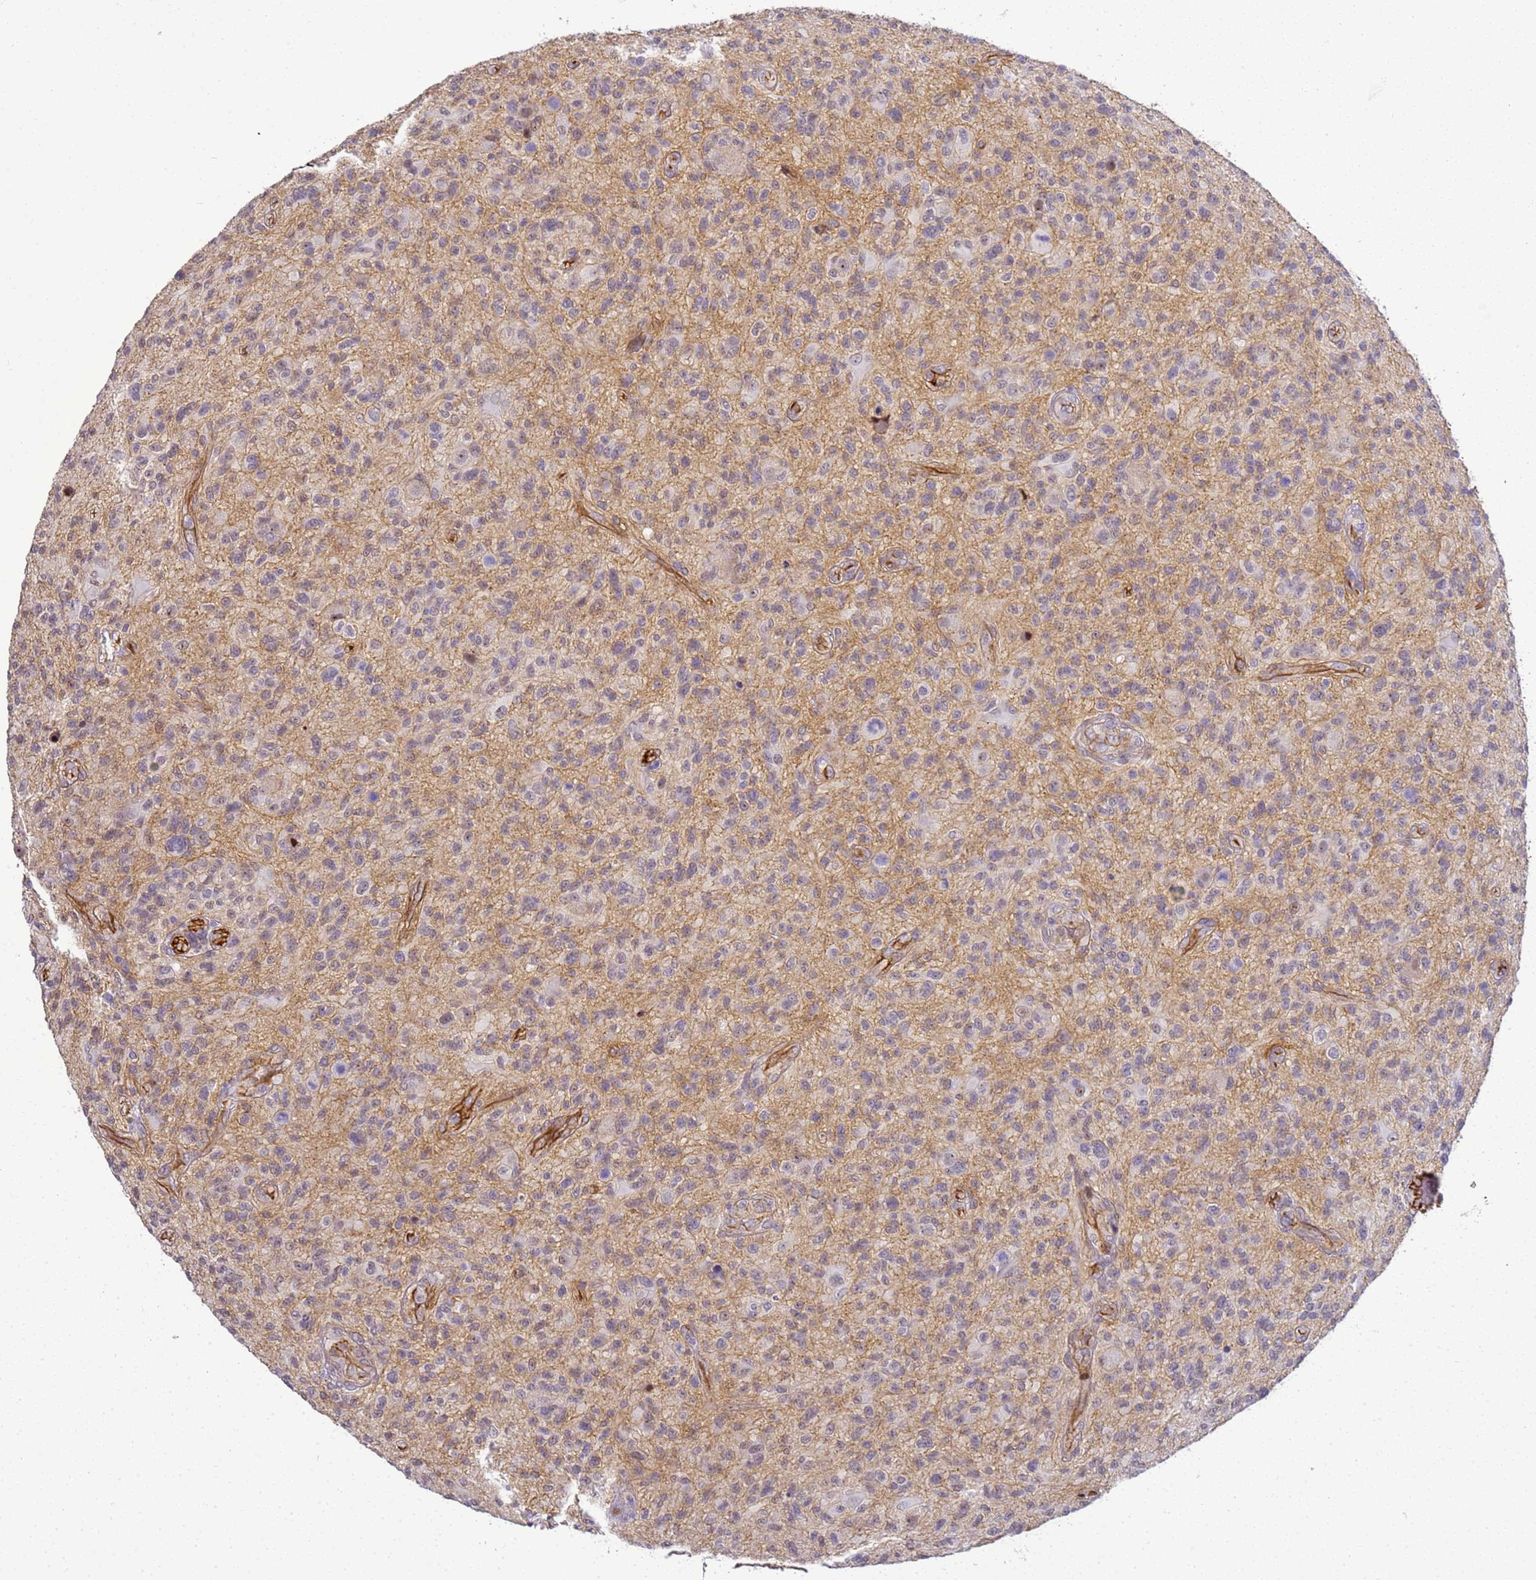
{"staining": {"intensity": "negative", "quantity": "none", "location": "none"}, "tissue": "glioma", "cell_type": "Tumor cells", "image_type": "cancer", "snomed": [{"axis": "morphology", "description": "Glioma, malignant, High grade"}, {"axis": "topography", "description": "Brain"}], "caption": "Immunohistochemical staining of human glioma displays no significant expression in tumor cells.", "gene": "GON4L", "patient": {"sex": "male", "age": 47}}